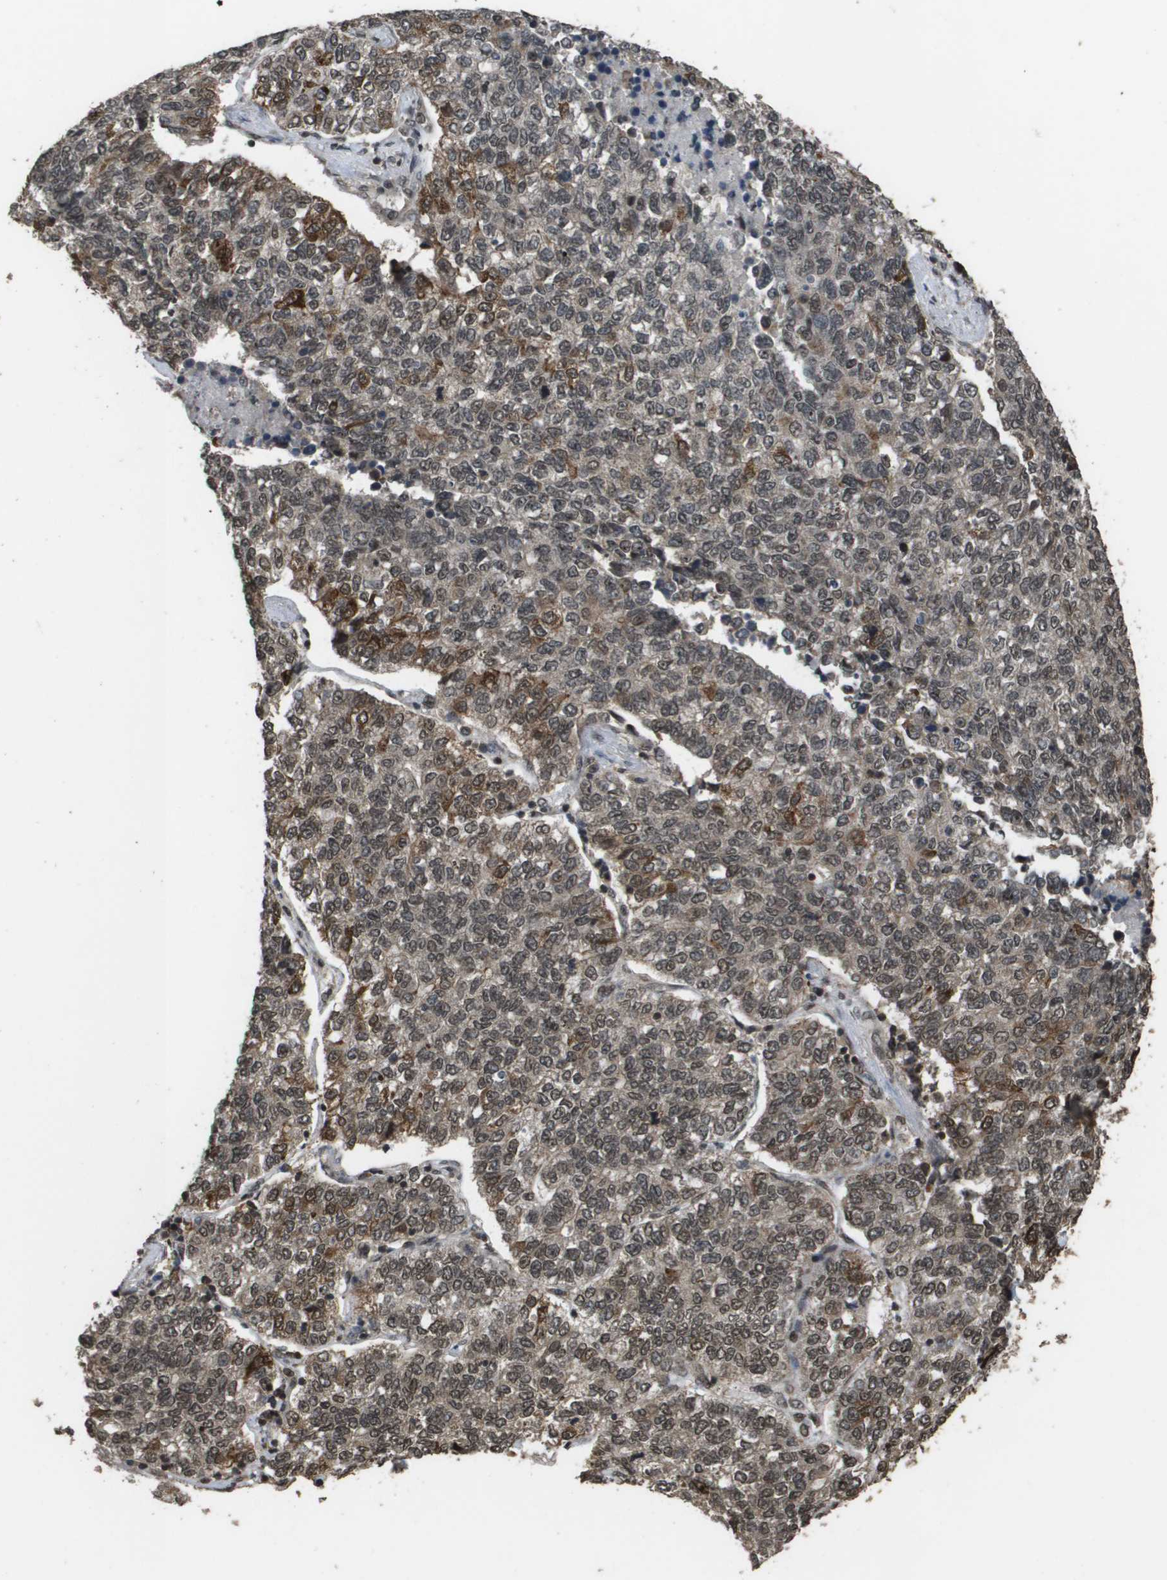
{"staining": {"intensity": "weak", "quantity": ">75%", "location": "cytoplasmic/membranous,nuclear"}, "tissue": "lung cancer", "cell_type": "Tumor cells", "image_type": "cancer", "snomed": [{"axis": "morphology", "description": "Adenocarcinoma, NOS"}, {"axis": "topography", "description": "Lung"}], "caption": "This is an image of IHC staining of lung cancer, which shows weak staining in the cytoplasmic/membranous and nuclear of tumor cells.", "gene": "AXIN2", "patient": {"sex": "male", "age": 49}}